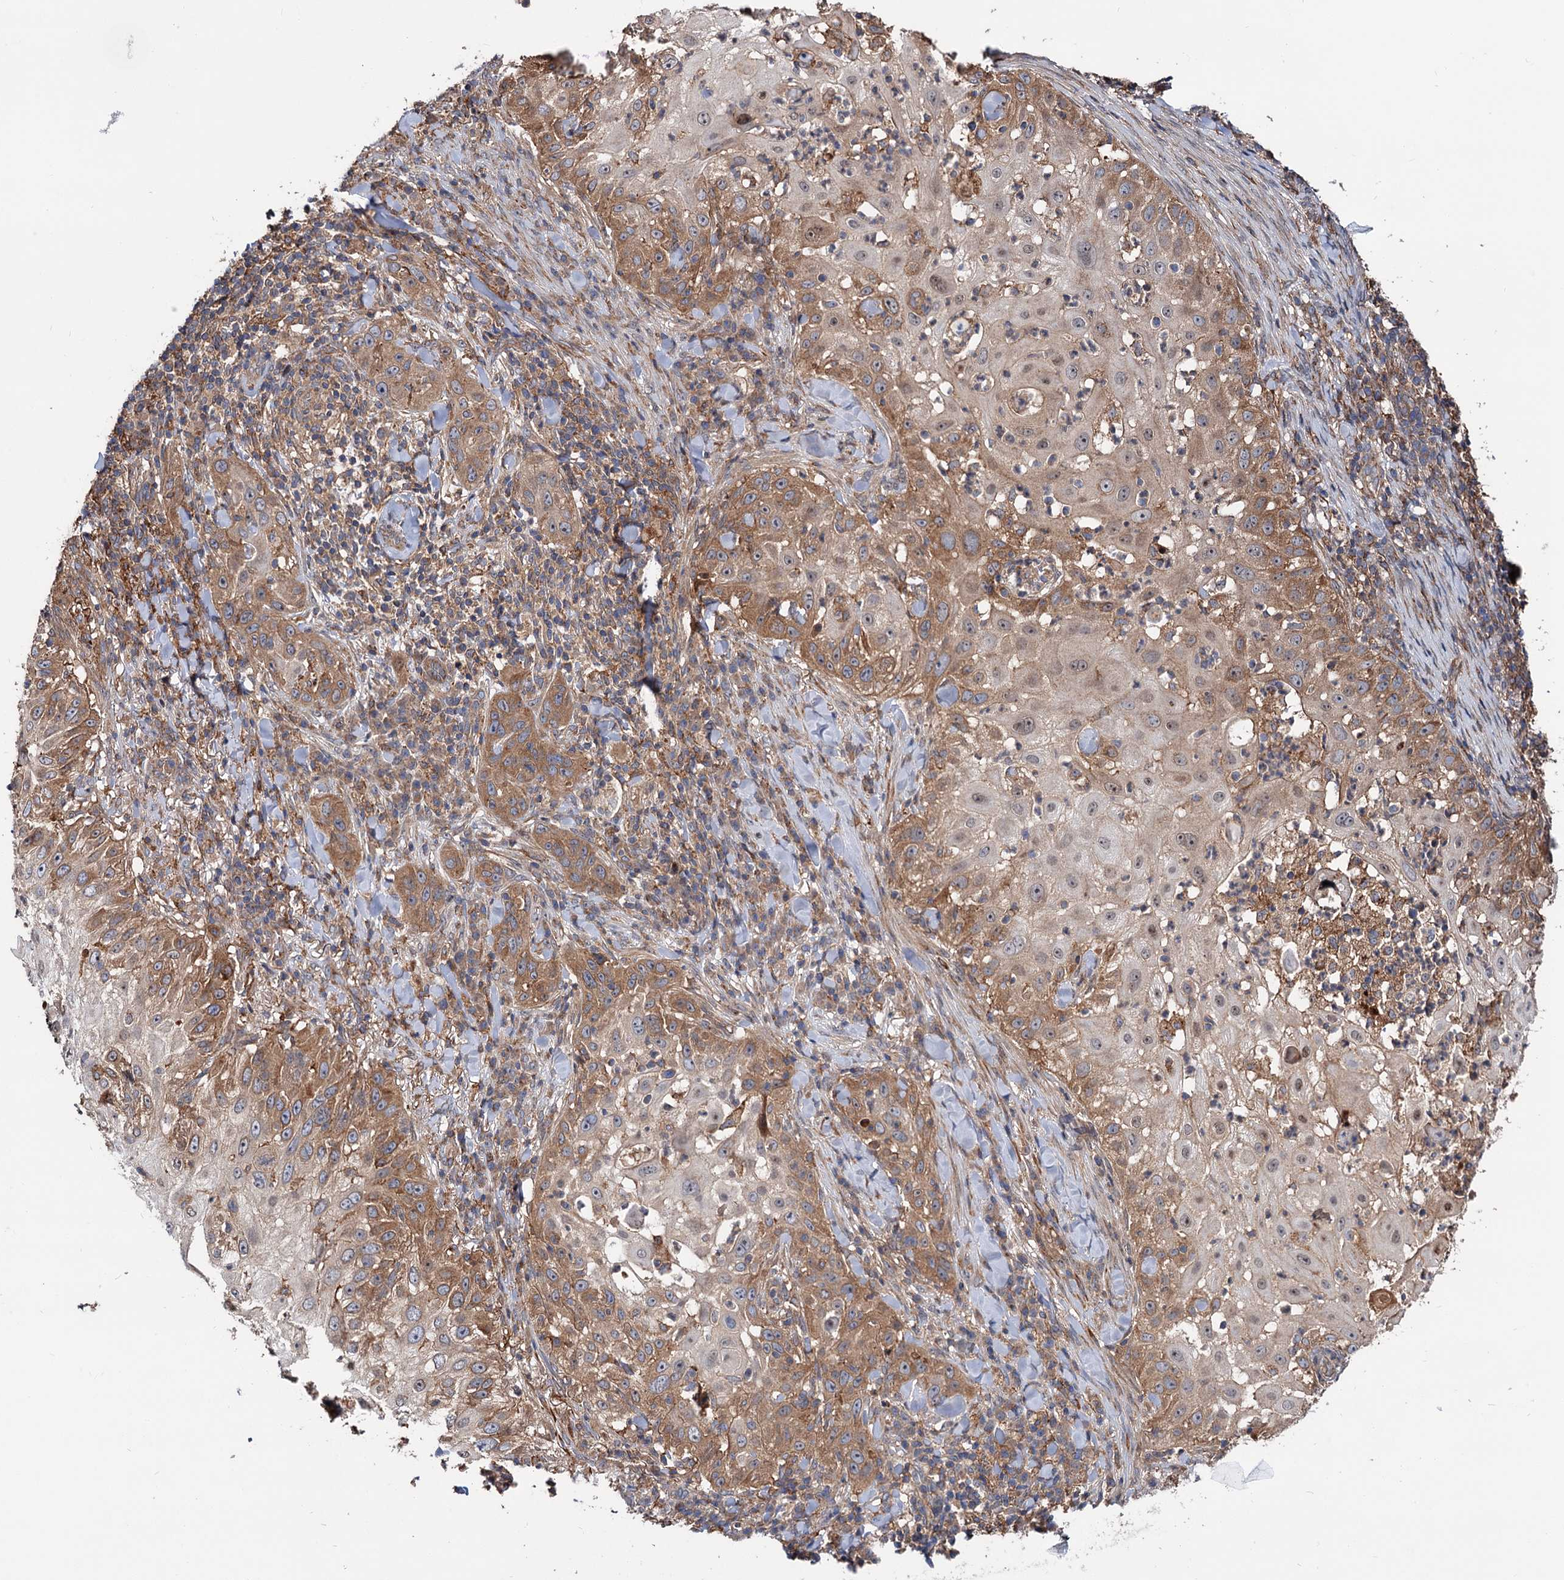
{"staining": {"intensity": "moderate", "quantity": ">75%", "location": "cytoplasmic/membranous"}, "tissue": "skin cancer", "cell_type": "Tumor cells", "image_type": "cancer", "snomed": [{"axis": "morphology", "description": "Squamous cell carcinoma, NOS"}, {"axis": "topography", "description": "Skin"}], "caption": "Protein expression analysis of human skin cancer reveals moderate cytoplasmic/membranous staining in about >75% of tumor cells. Nuclei are stained in blue.", "gene": "RNF111", "patient": {"sex": "female", "age": 44}}